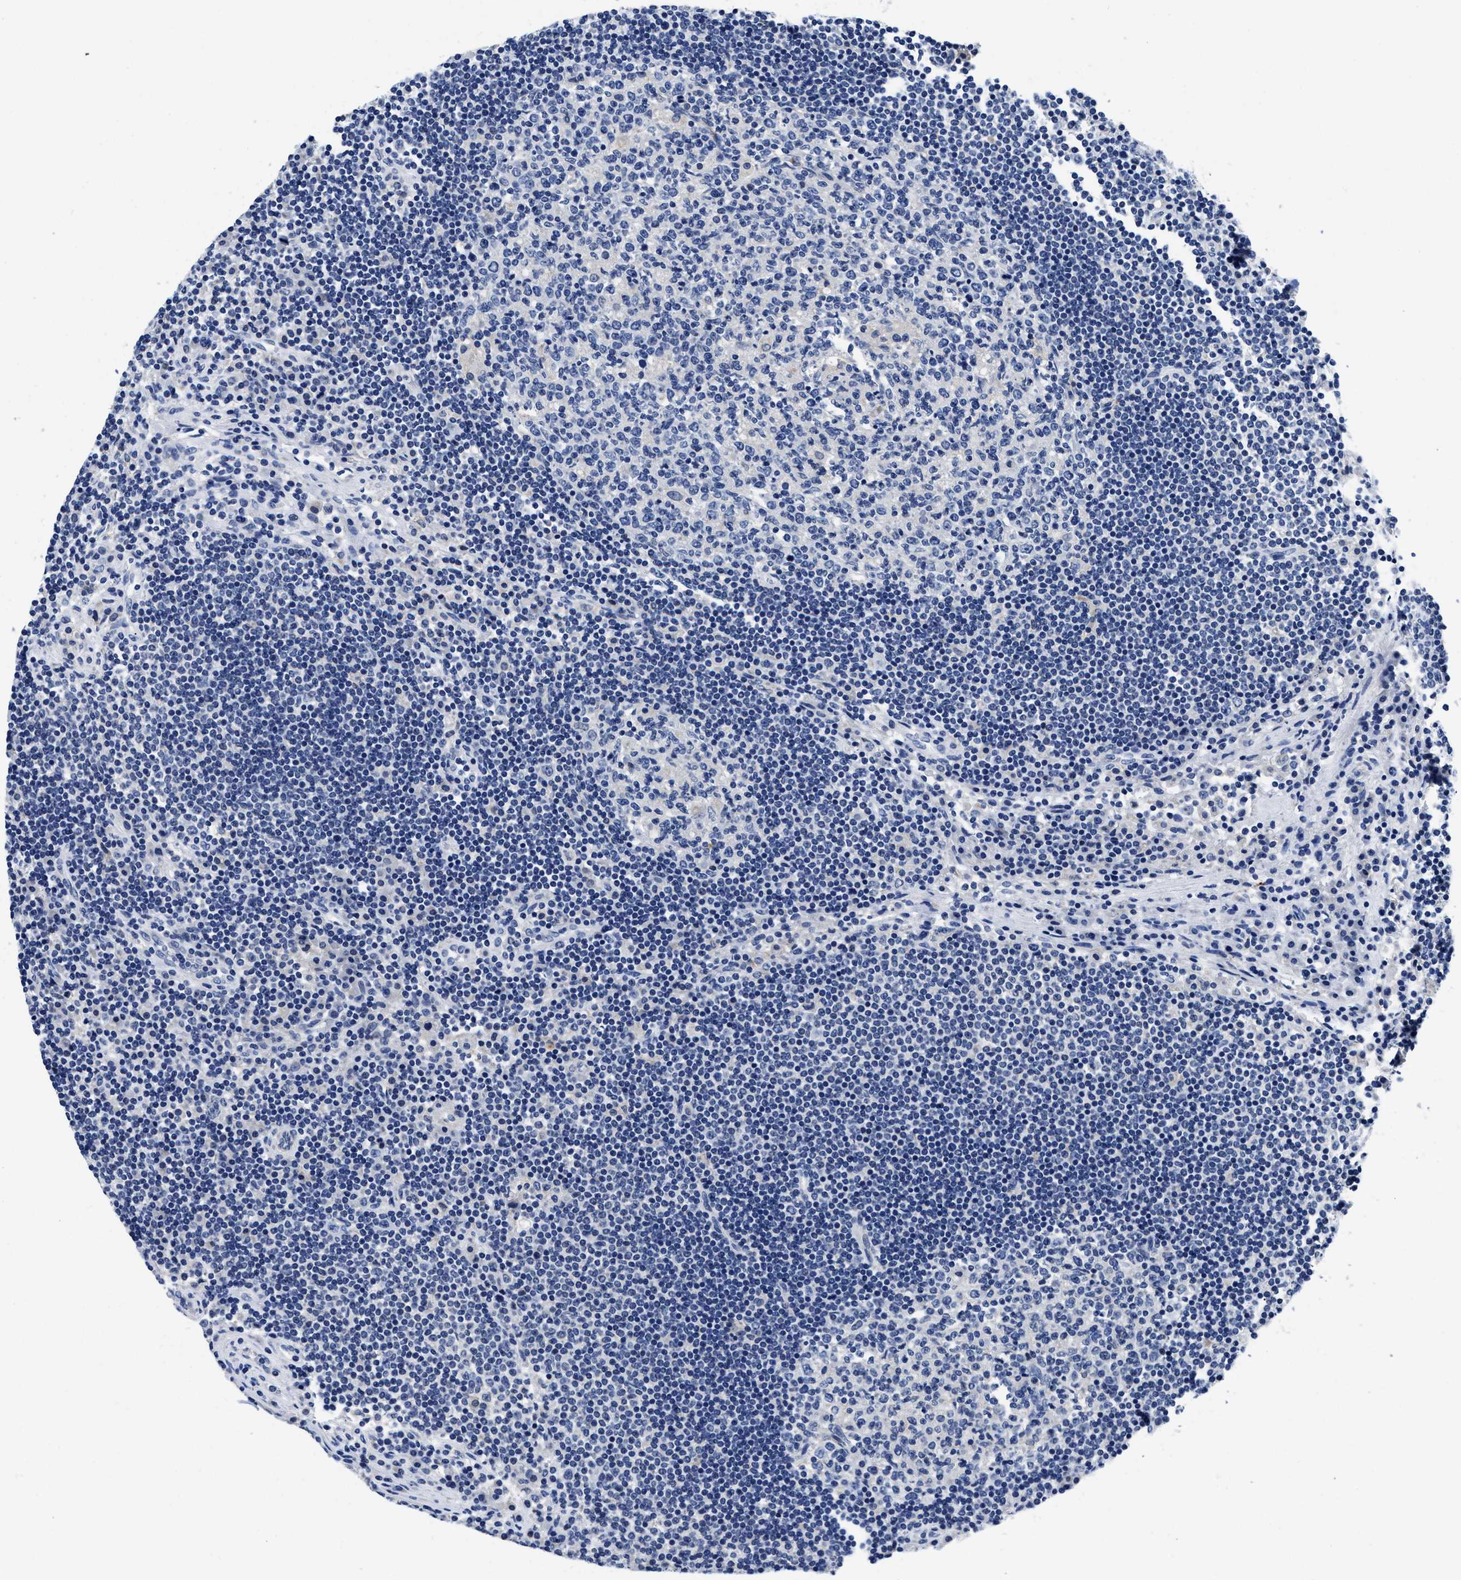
{"staining": {"intensity": "negative", "quantity": "none", "location": "none"}, "tissue": "lymph node", "cell_type": "Germinal center cells", "image_type": "normal", "snomed": [{"axis": "morphology", "description": "Normal tissue, NOS"}, {"axis": "topography", "description": "Lymph node"}], "caption": "Immunohistochemical staining of normal lymph node demonstrates no significant expression in germinal center cells.", "gene": "SLC35F1", "patient": {"sex": "female", "age": 53}}